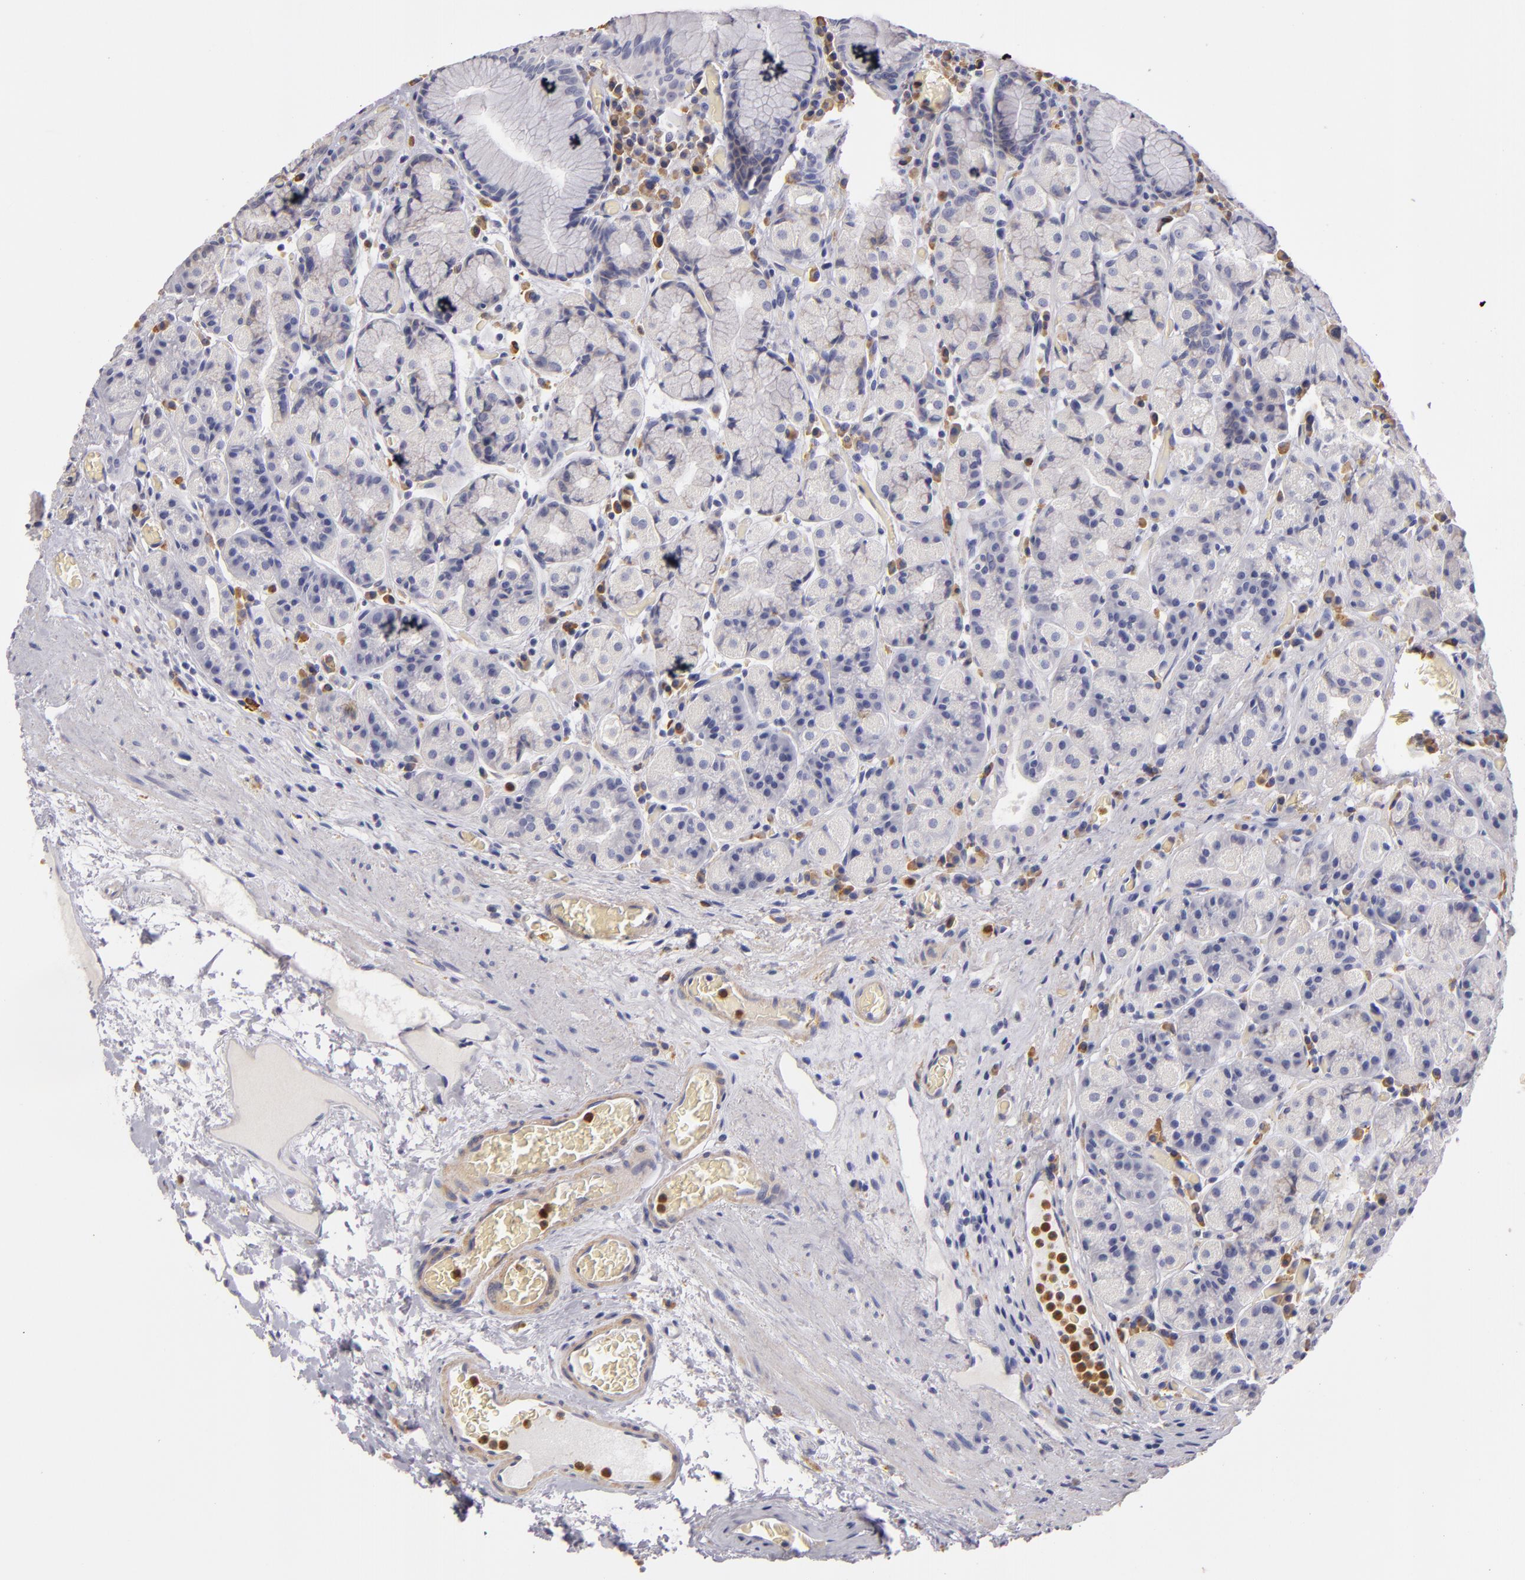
{"staining": {"intensity": "negative", "quantity": "none", "location": "none"}, "tissue": "stomach", "cell_type": "Glandular cells", "image_type": "normal", "snomed": [{"axis": "morphology", "description": "Normal tissue, NOS"}, {"axis": "topography", "description": "Stomach, lower"}], "caption": "This is an IHC image of benign stomach. There is no expression in glandular cells.", "gene": "TLR8", "patient": {"sex": "male", "age": 58}}